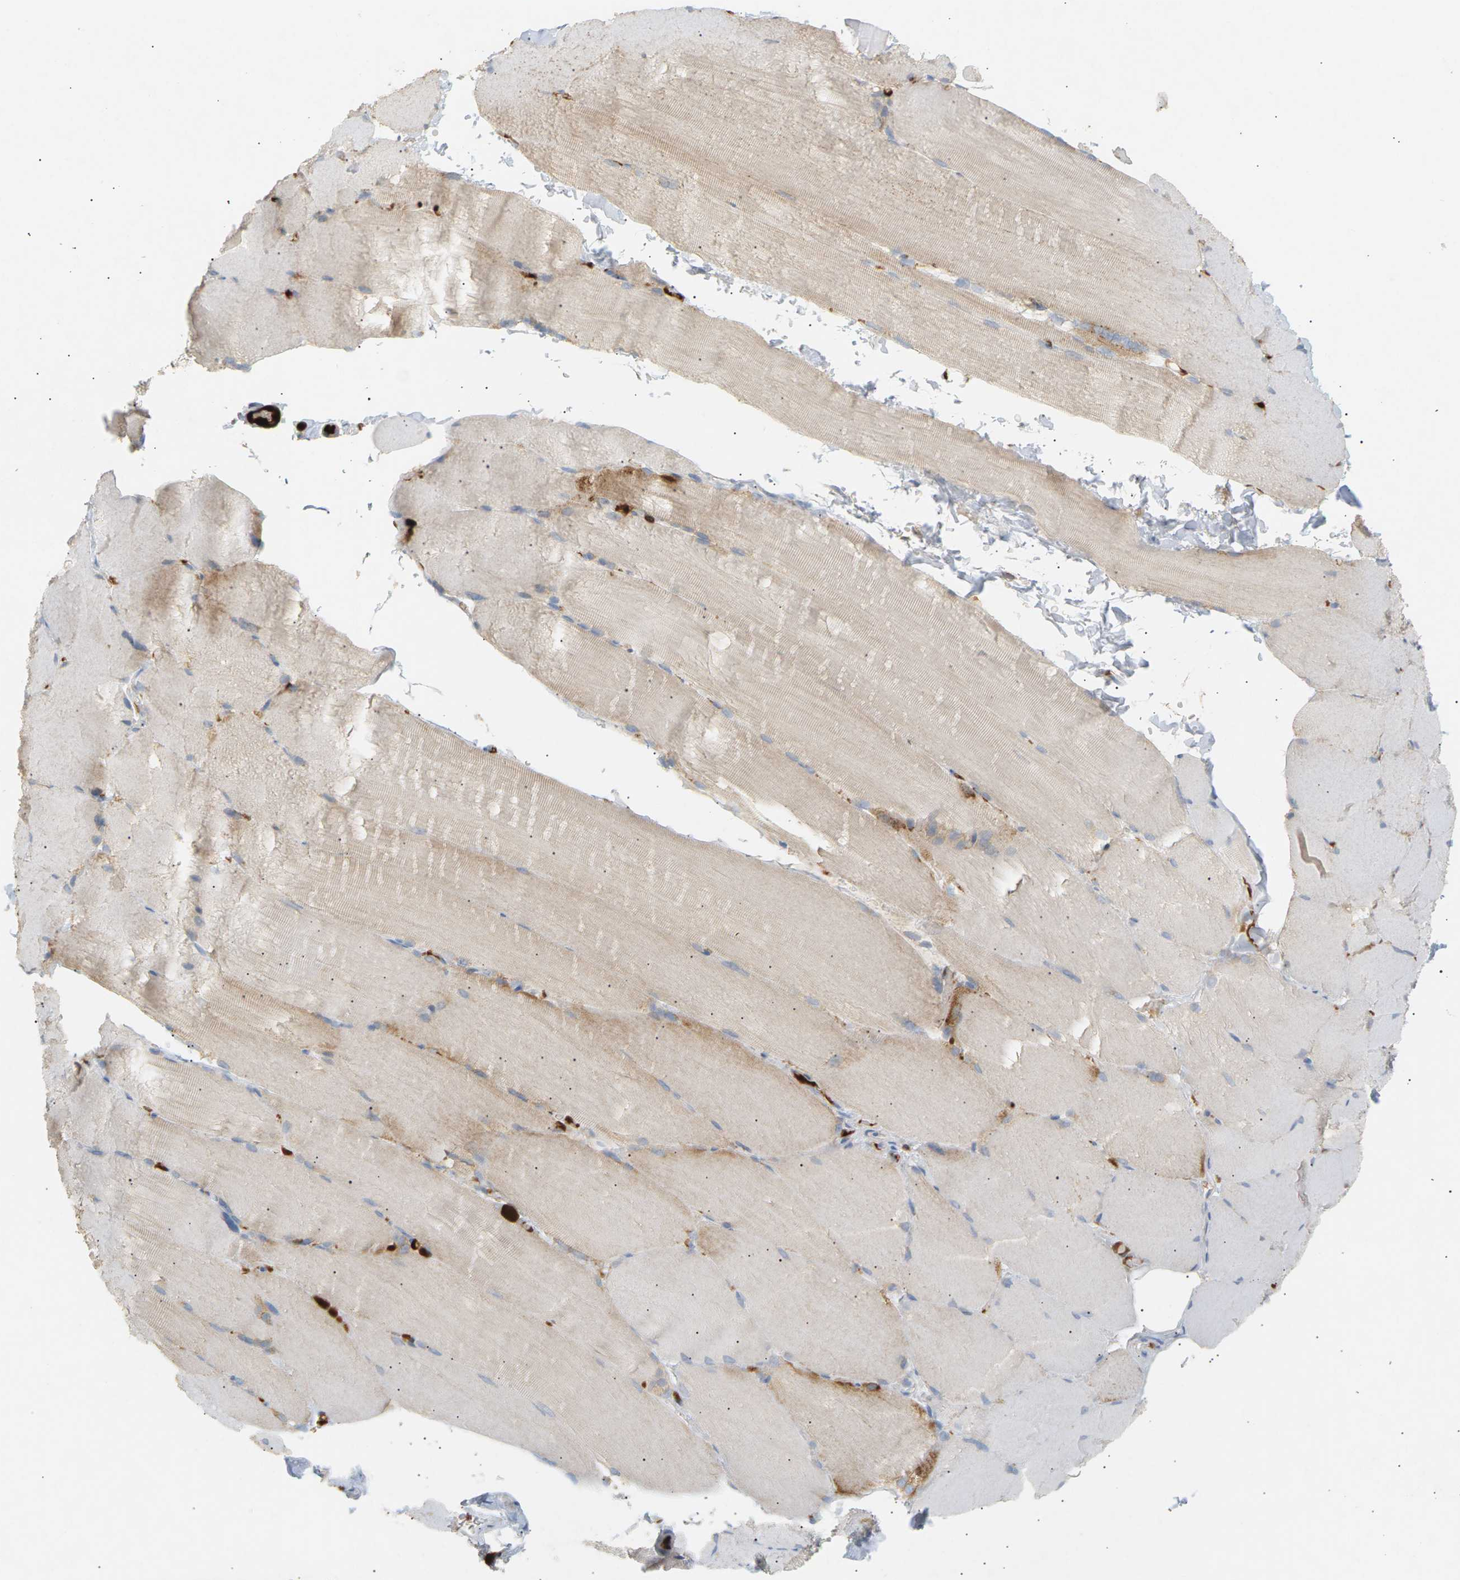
{"staining": {"intensity": "moderate", "quantity": "<25%", "location": "cytoplasmic/membranous"}, "tissue": "skeletal muscle", "cell_type": "Myocytes", "image_type": "normal", "snomed": [{"axis": "morphology", "description": "Normal tissue, NOS"}, {"axis": "topography", "description": "Skin"}, {"axis": "topography", "description": "Skeletal muscle"}], "caption": "Skeletal muscle stained with DAB immunohistochemistry demonstrates low levels of moderate cytoplasmic/membranous expression in approximately <25% of myocytes. (brown staining indicates protein expression, while blue staining denotes nuclei).", "gene": "LIME1", "patient": {"sex": "male", "age": 83}}